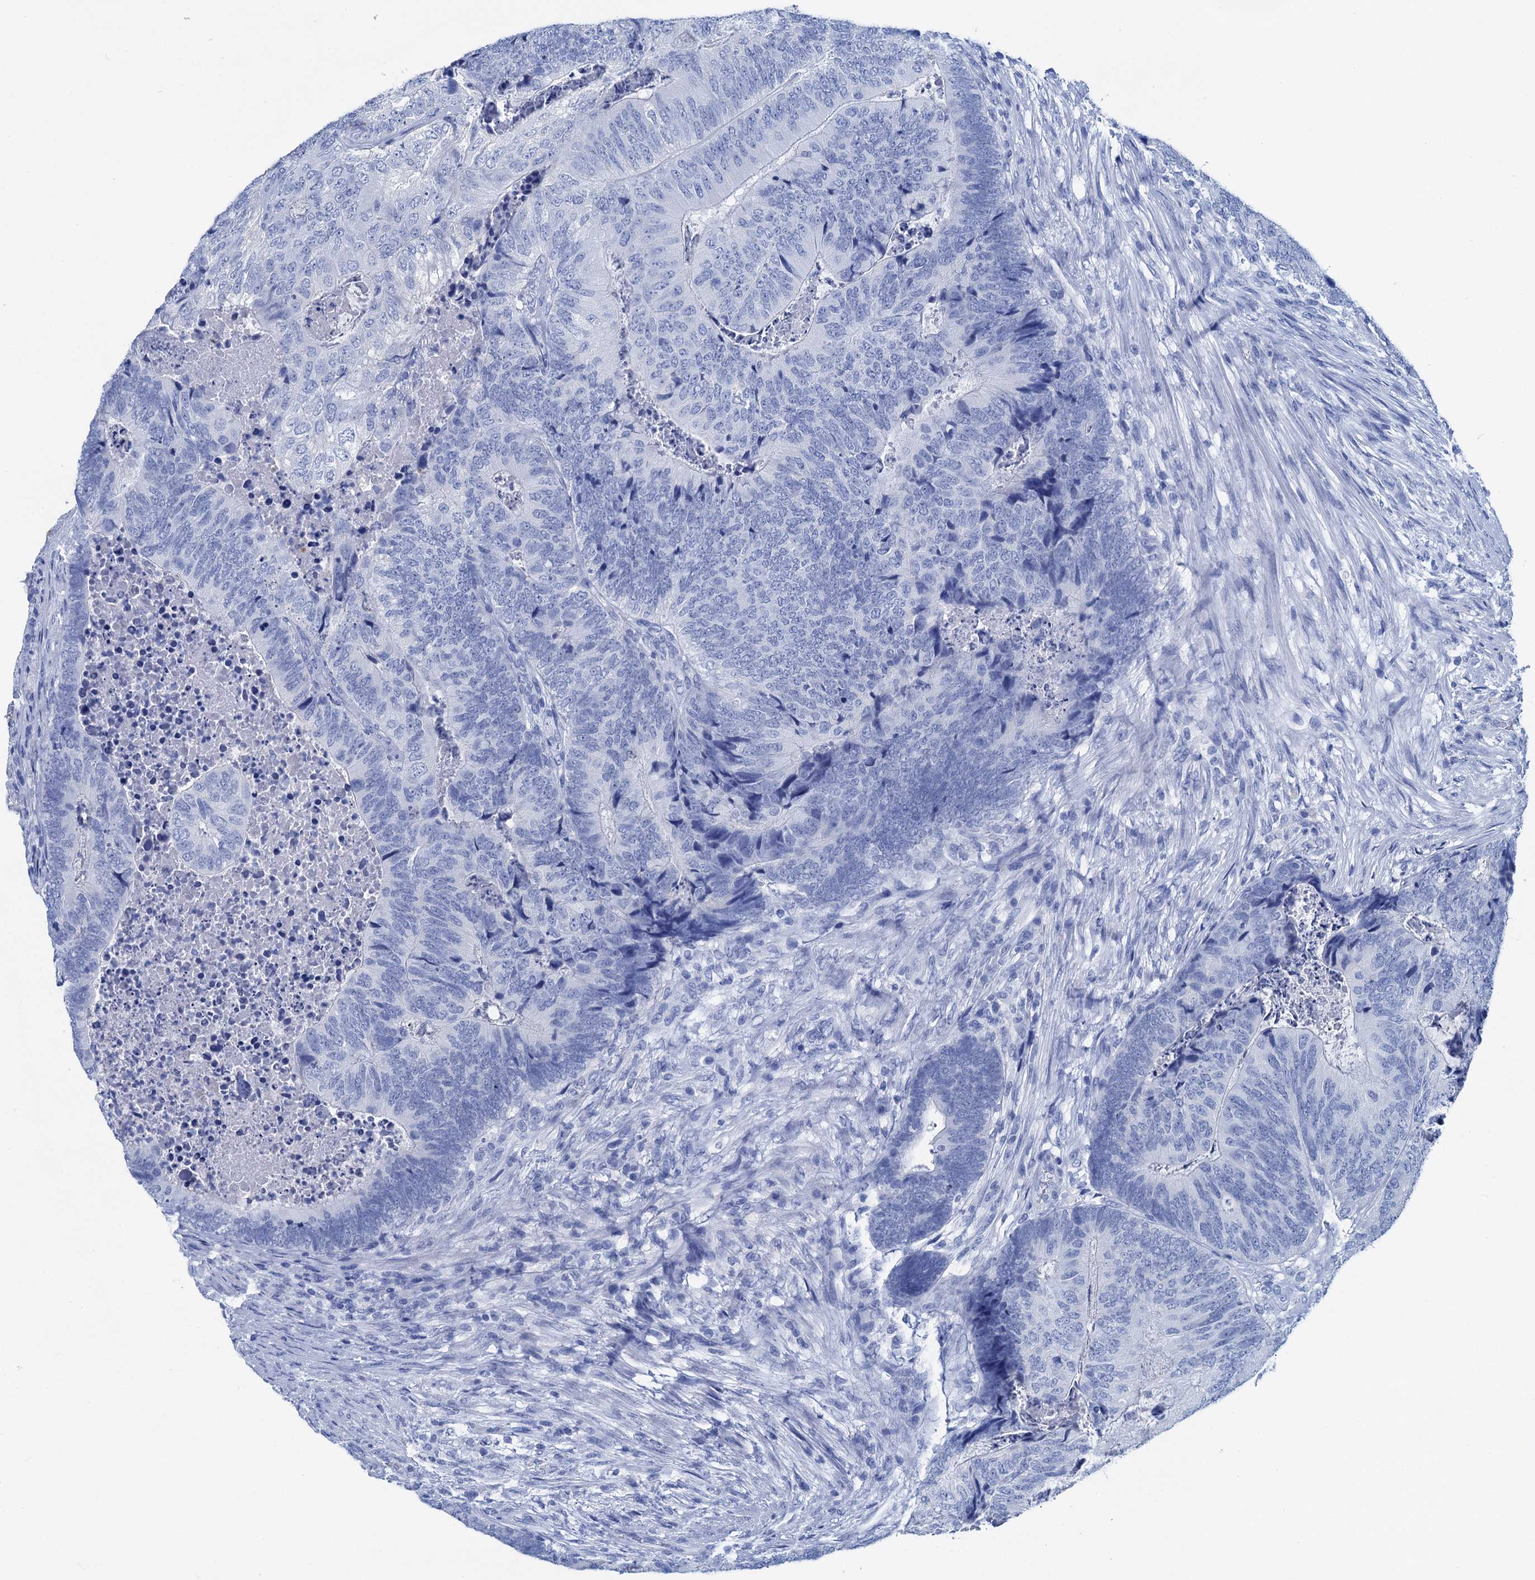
{"staining": {"intensity": "negative", "quantity": "none", "location": "none"}, "tissue": "colorectal cancer", "cell_type": "Tumor cells", "image_type": "cancer", "snomed": [{"axis": "morphology", "description": "Adenocarcinoma, NOS"}, {"axis": "topography", "description": "Colon"}], "caption": "An immunohistochemistry micrograph of adenocarcinoma (colorectal) is shown. There is no staining in tumor cells of adenocarcinoma (colorectal).", "gene": "BRINP1", "patient": {"sex": "female", "age": 67}}